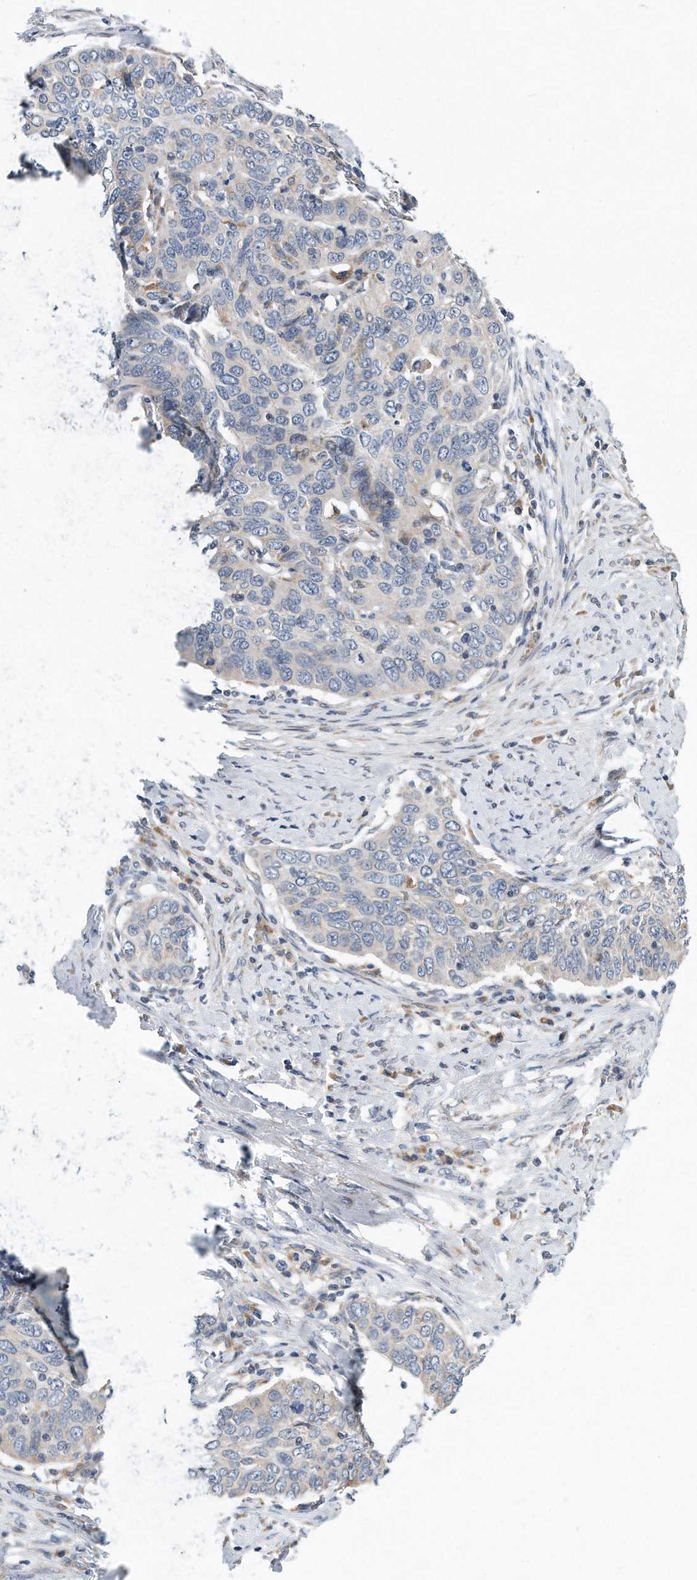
{"staining": {"intensity": "negative", "quantity": "none", "location": "none"}, "tissue": "cervical cancer", "cell_type": "Tumor cells", "image_type": "cancer", "snomed": [{"axis": "morphology", "description": "Squamous cell carcinoma, NOS"}, {"axis": "topography", "description": "Cervix"}], "caption": "The image demonstrates no staining of tumor cells in cervical cancer.", "gene": "VLDLR", "patient": {"sex": "female", "age": 60}}